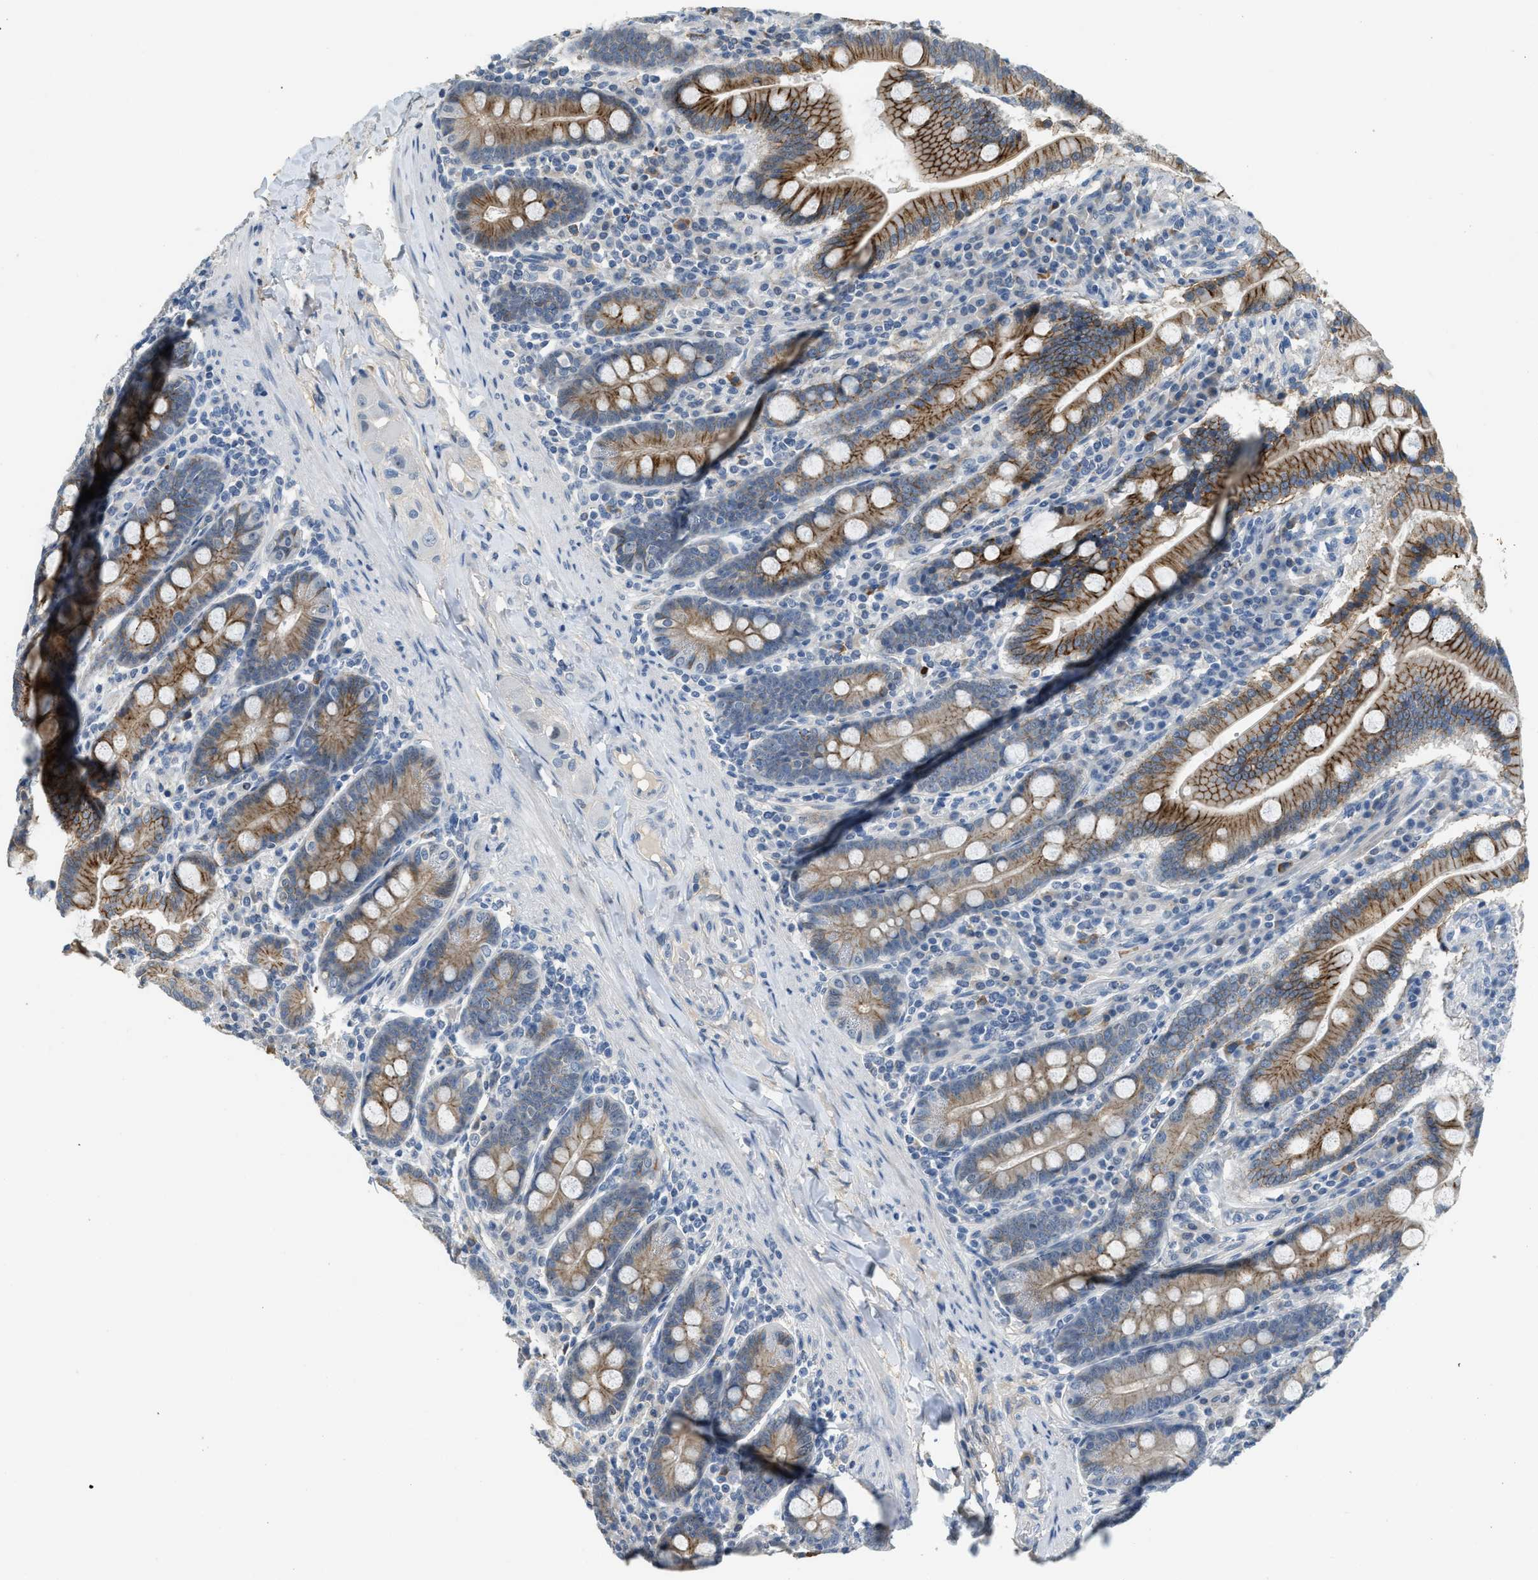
{"staining": {"intensity": "strong", "quantity": ">75%", "location": "cytoplasmic/membranous"}, "tissue": "duodenum", "cell_type": "Glandular cells", "image_type": "normal", "snomed": [{"axis": "morphology", "description": "Normal tissue, NOS"}, {"axis": "topography", "description": "Duodenum"}], "caption": "Protein expression analysis of benign duodenum displays strong cytoplasmic/membranous positivity in approximately >75% of glandular cells.", "gene": "TMEM154", "patient": {"sex": "male", "age": 50}}